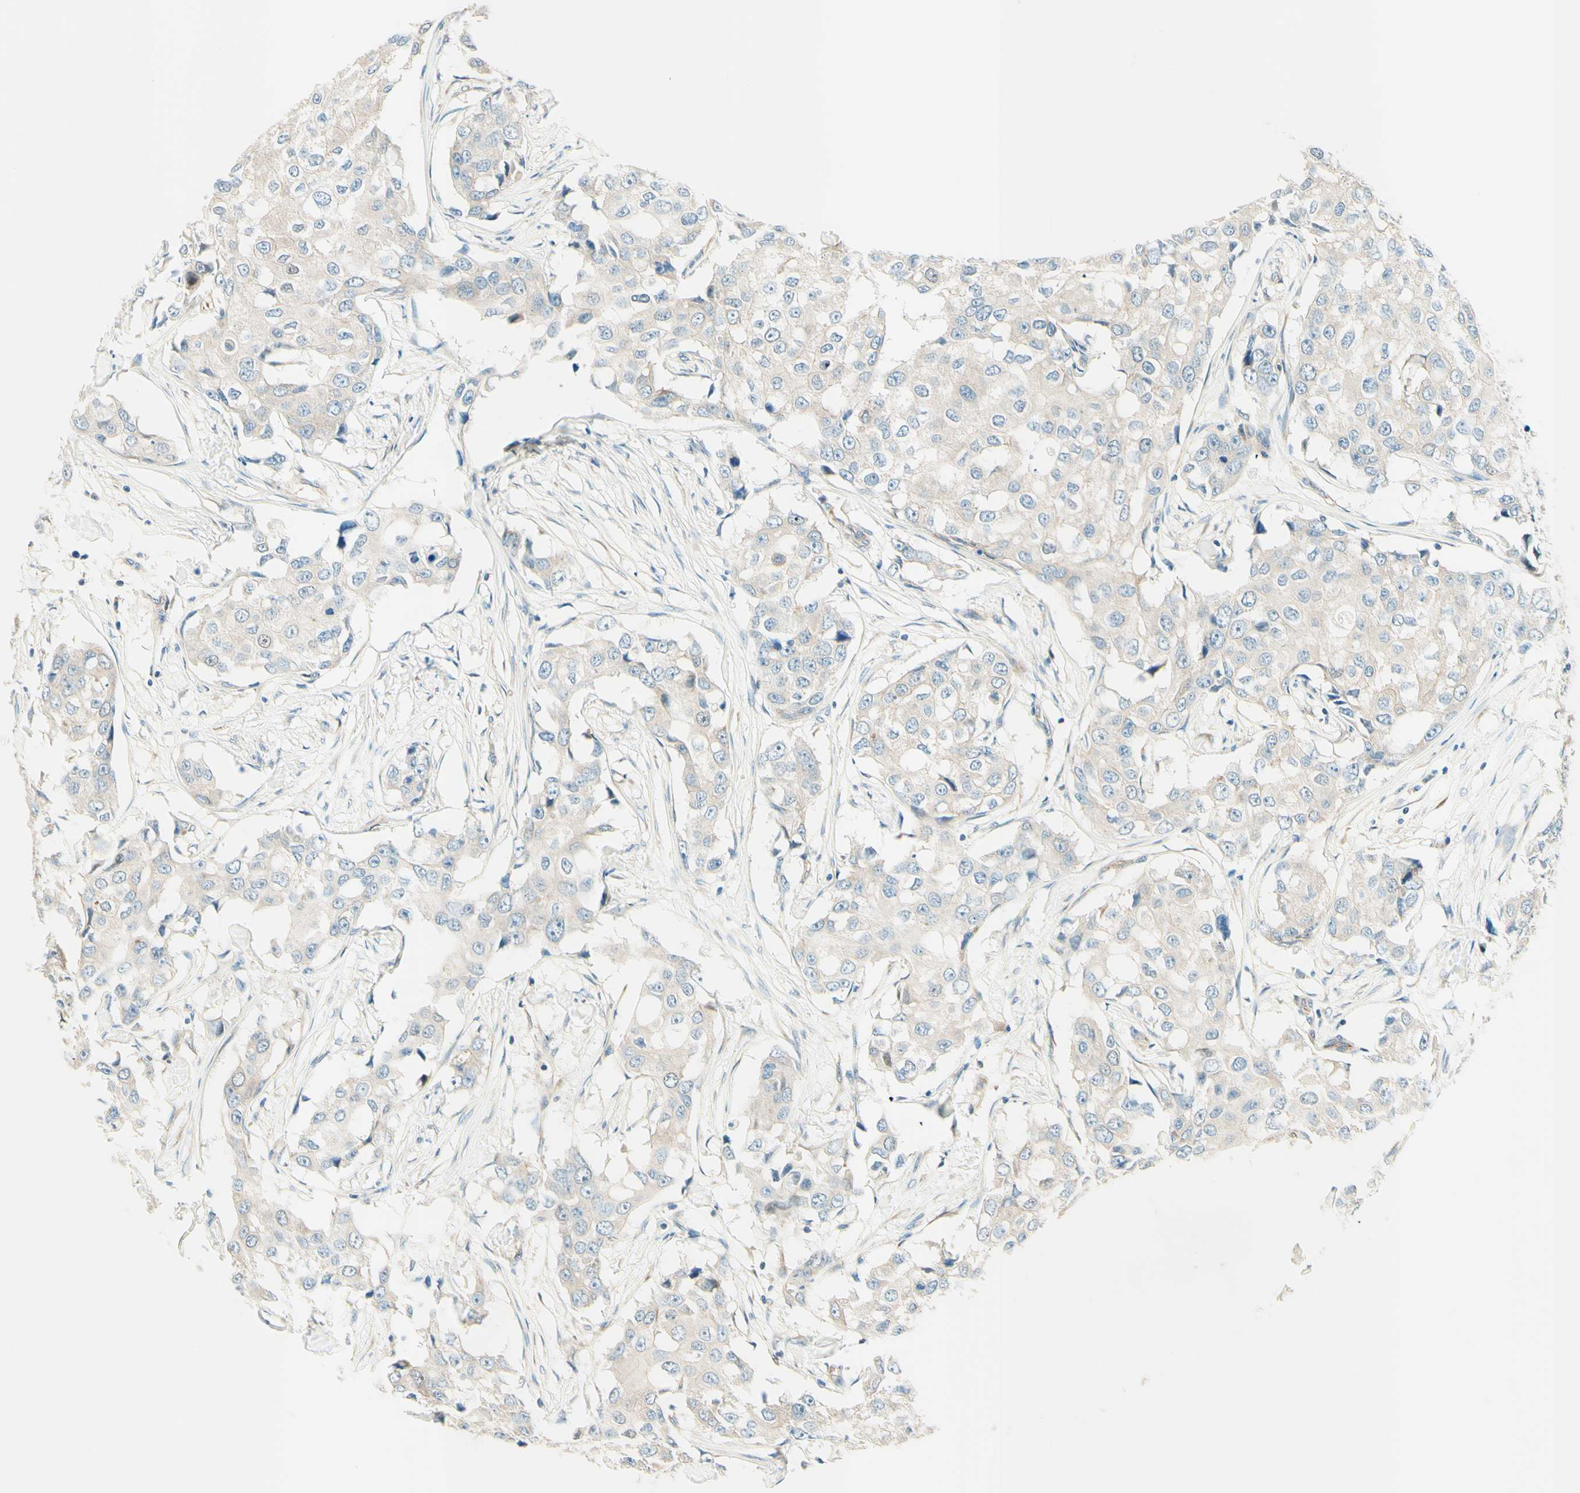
{"staining": {"intensity": "negative", "quantity": "none", "location": "none"}, "tissue": "breast cancer", "cell_type": "Tumor cells", "image_type": "cancer", "snomed": [{"axis": "morphology", "description": "Duct carcinoma"}, {"axis": "topography", "description": "Breast"}], "caption": "A high-resolution micrograph shows IHC staining of breast invasive ductal carcinoma, which displays no significant positivity in tumor cells.", "gene": "TAOK2", "patient": {"sex": "female", "age": 27}}